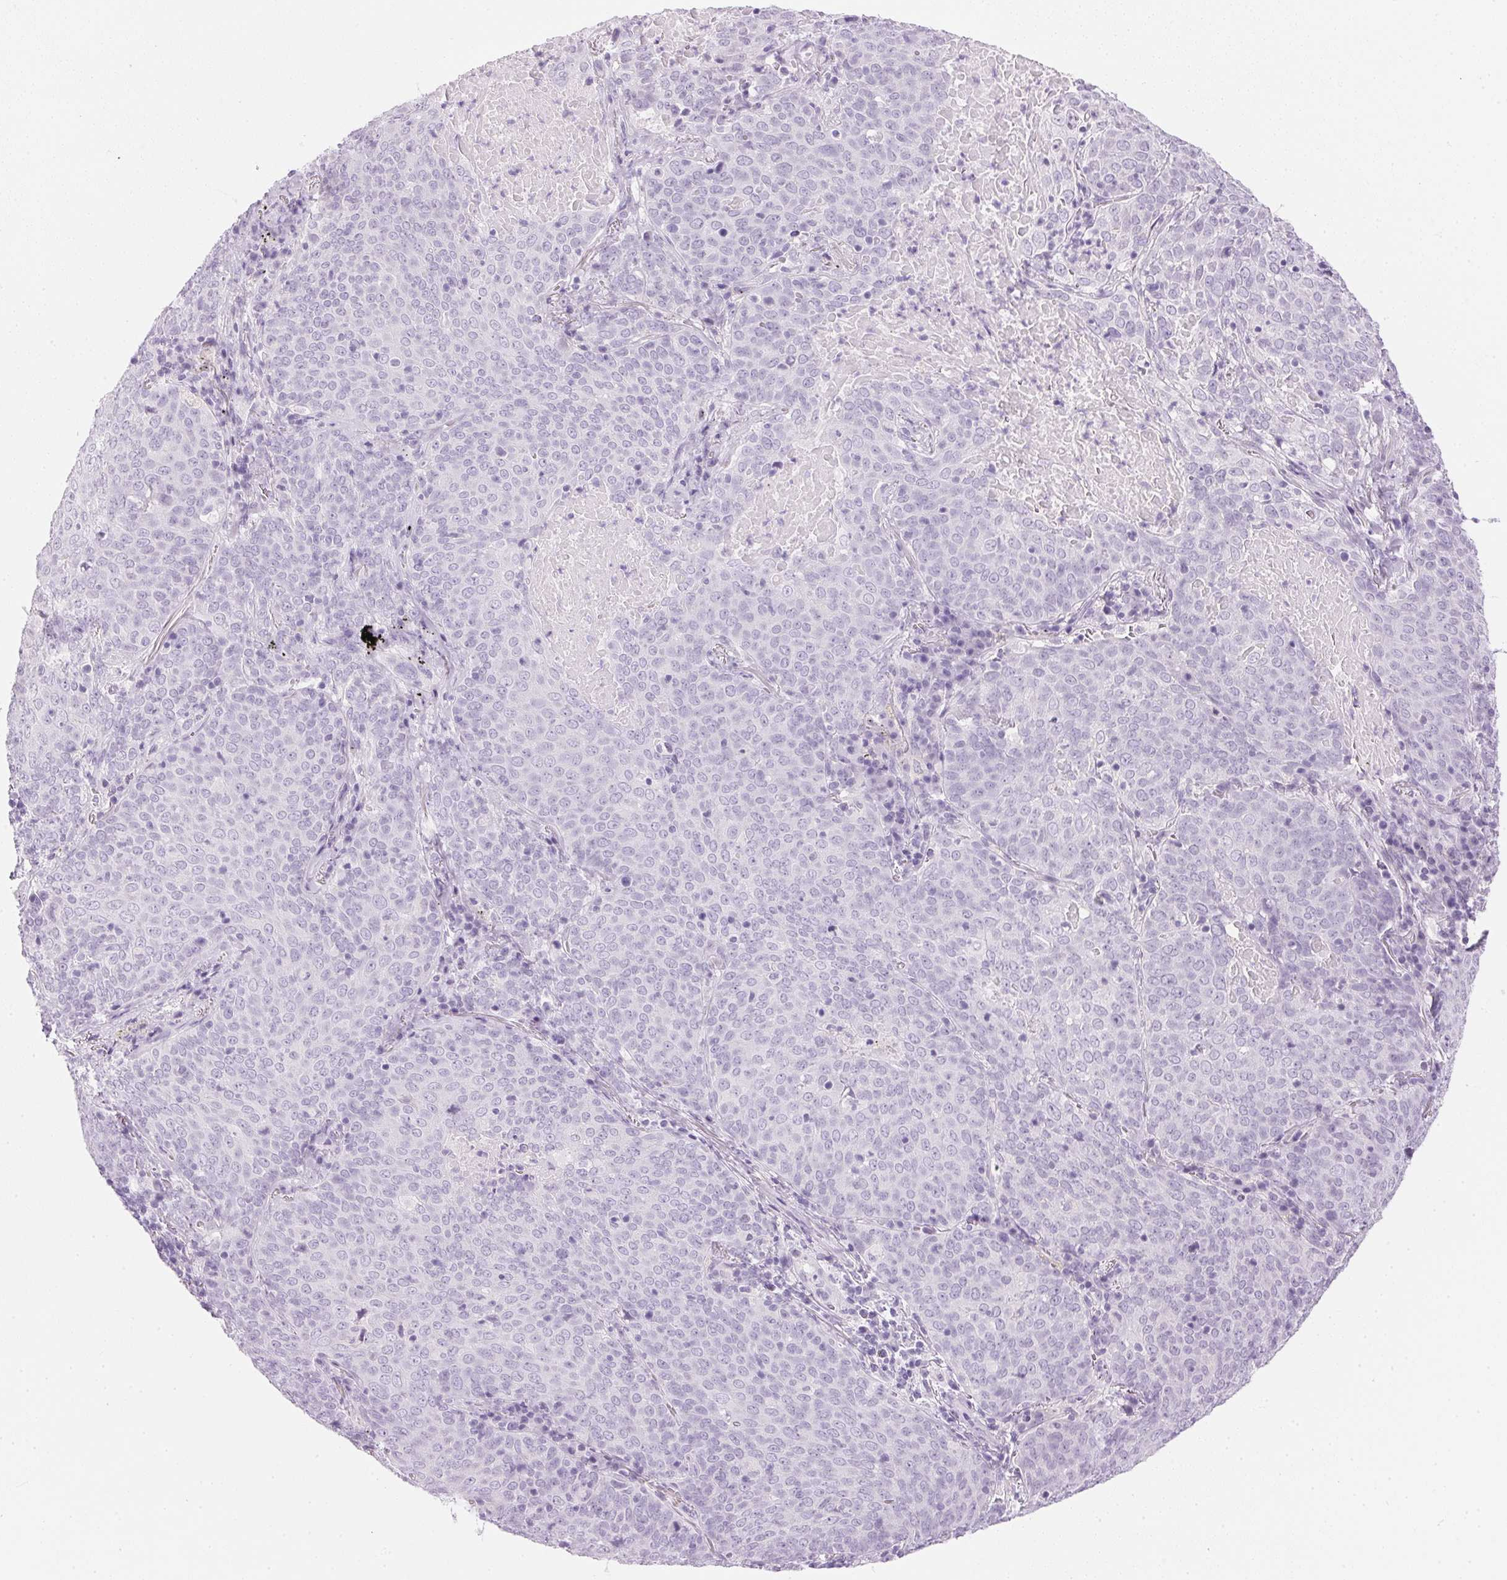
{"staining": {"intensity": "negative", "quantity": "none", "location": "none"}, "tissue": "lung cancer", "cell_type": "Tumor cells", "image_type": "cancer", "snomed": [{"axis": "morphology", "description": "Squamous cell carcinoma, NOS"}, {"axis": "topography", "description": "Lung"}], "caption": "Immunohistochemical staining of human squamous cell carcinoma (lung) exhibits no significant expression in tumor cells. The staining was performed using DAB to visualize the protein expression in brown, while the nuclei were stained in blue with hematoxylin (Magnification: 20x).", "gene": "IGFBP1", "patient": {"sex": "male", "age": 82}}